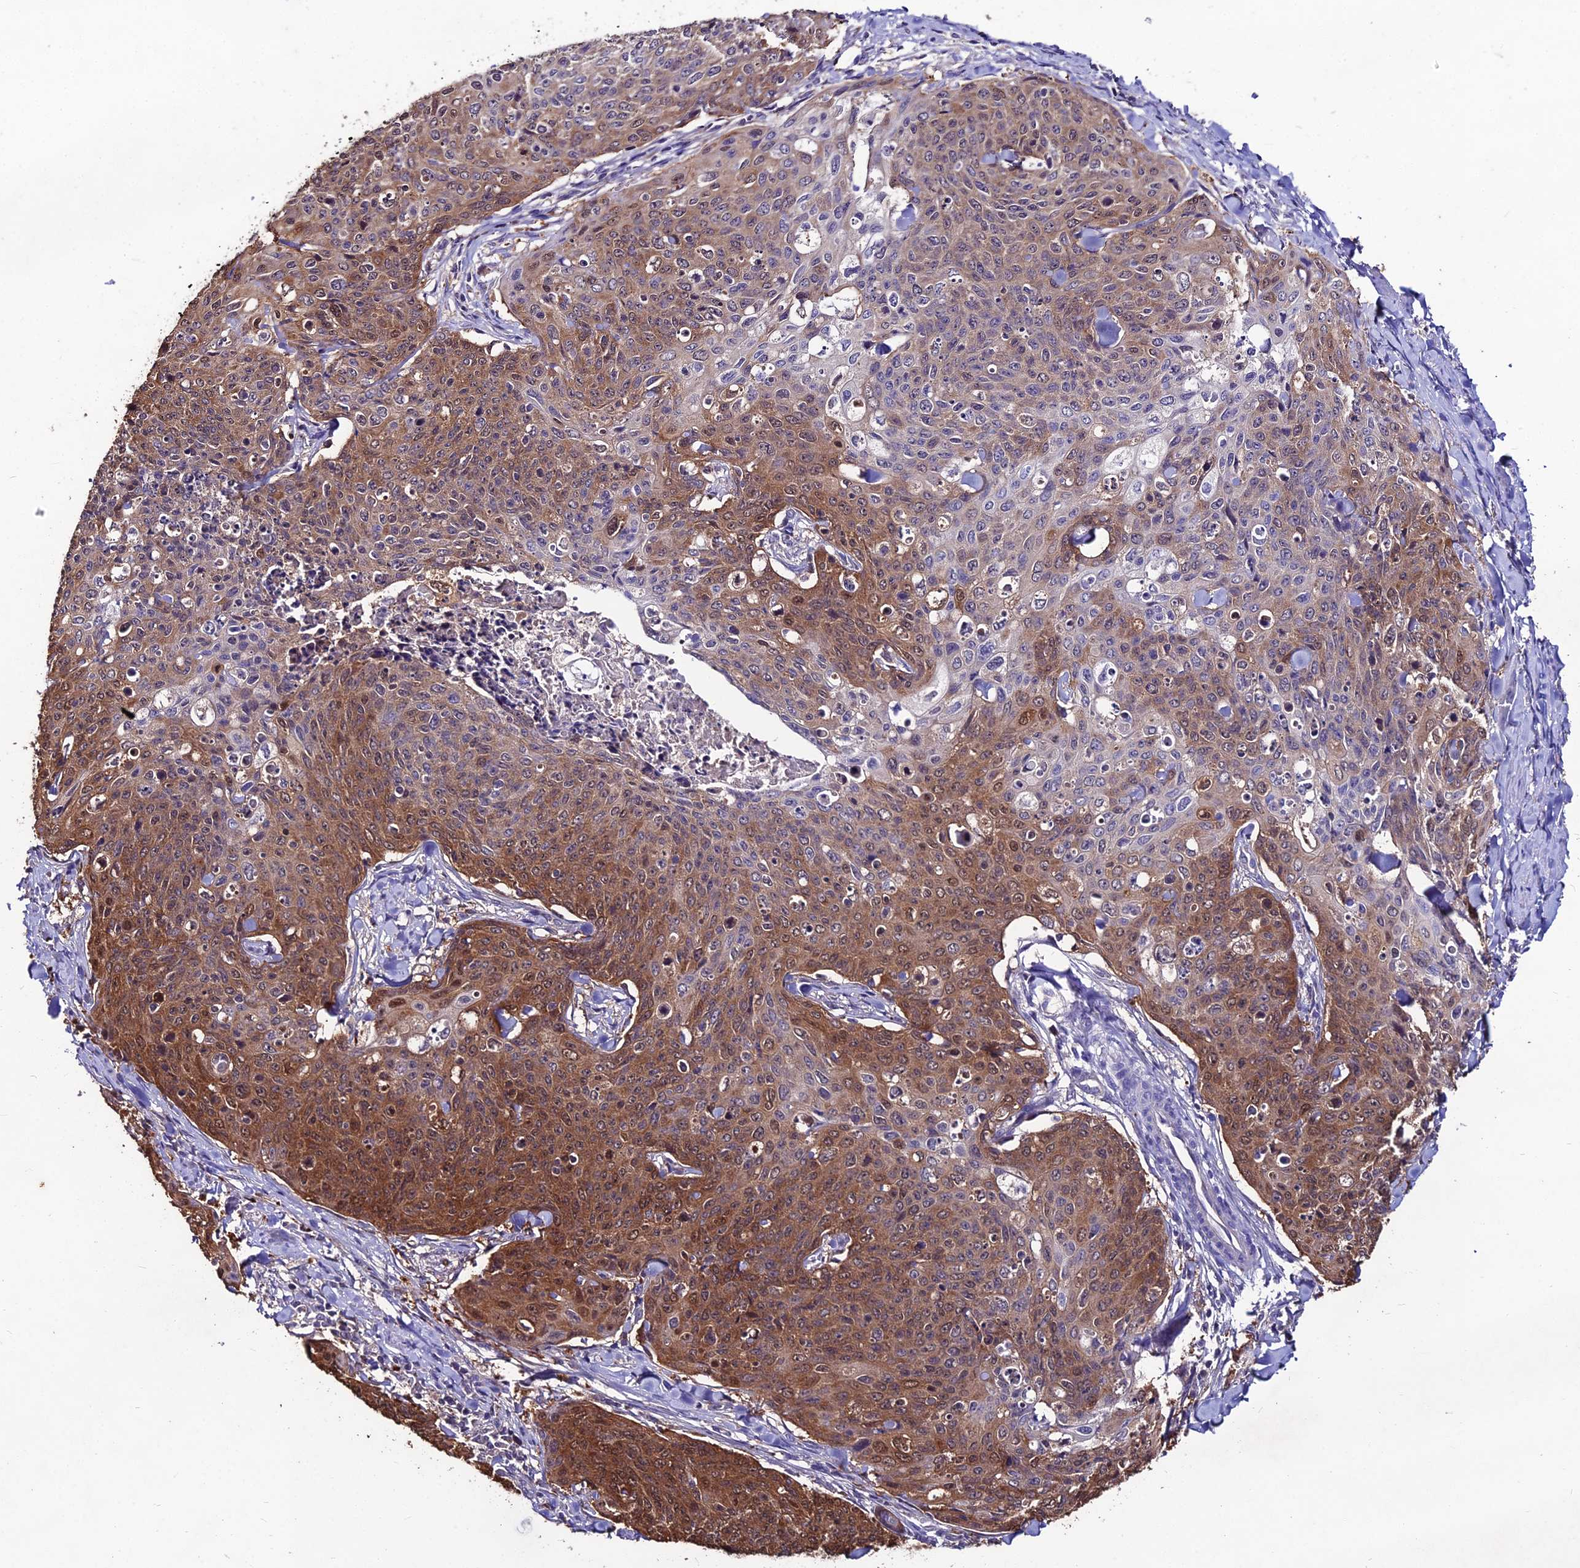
{"staining": {"intensity": "moderate", "quantity": ">75%", "location": "cytoplasmic/membranous,nuclear"}, "tissue": "skin cancer", "cell_type": "Tumor cells", "image_type": "cancer", "snomed": [{"axis": "morphology", "description": "Squamous cell carcinoma, NOS"}, {"axis": "topography", "description": "Skin"}, {"axis": "topography", "description": "Vulva"}], "caption": "Moderate cytoplasmic/membranous and nuclear expression for a protein is identified in approximately >75% of tumor cells of skin cancer (squamous cell carcinoma) using immunohistochemistry.", "gene": "LGALS7", "patient": {"sex": "female", "age": 85}}